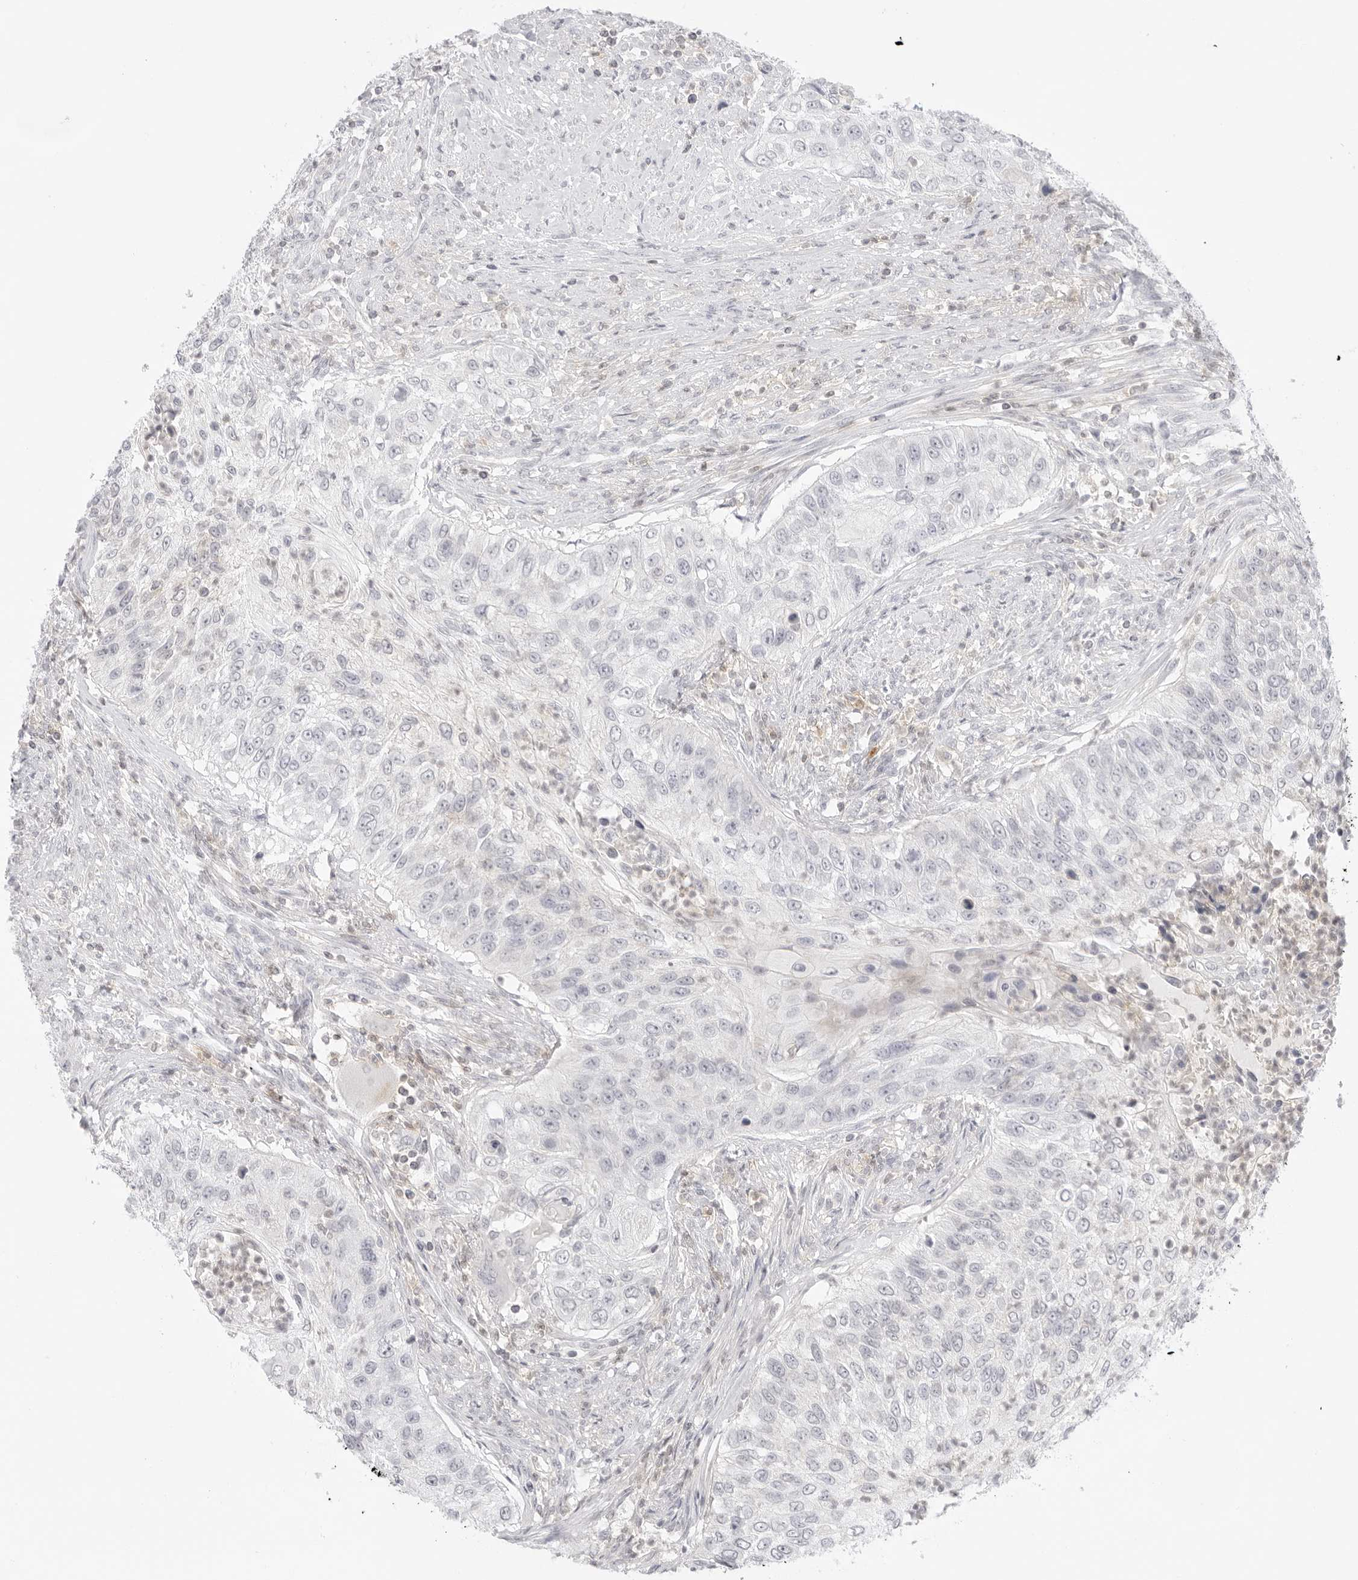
{"staining": {"intensity": "negative", "quantity": "none", "location": "none"}, "tissue": "urothelial cancer", "cell_type": "Tumor cells", "image_type": "cancer", "snomed": [{"axis": "morphology", "description": "Urothelial carcinoma, High grade"}, {"axis": "topography", "description": "Urinary bladder"}], "caption": "There is no significant staining in tumor cells of high-grade urothelial carcinoma.", "gene": "TNFRSF14", "patient": {"sex": "female", "age": 60}}